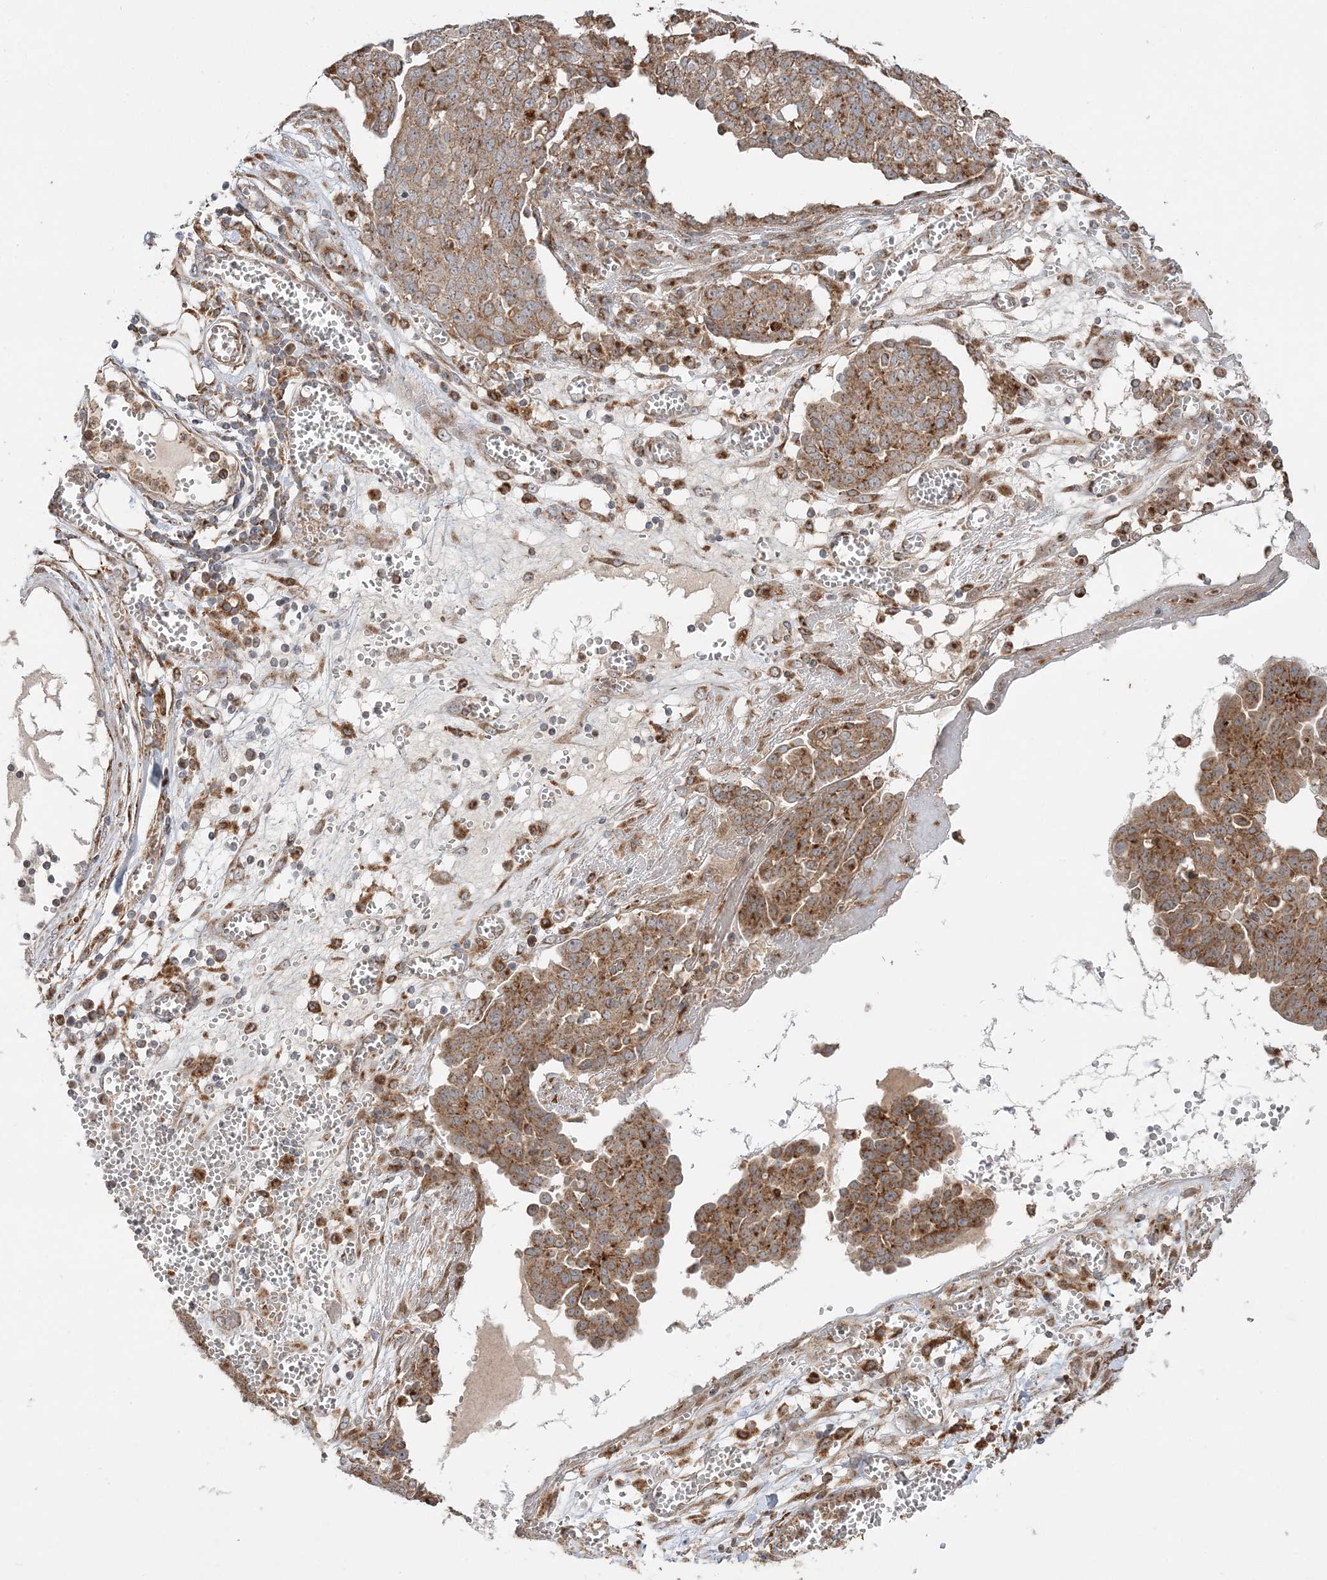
{"staining": {"intensity": "moderate", "quantity": ">75%", "location": "cytoplasmic/membranous"}, "tissue": "ovarian cancer", "cell_type": "Tumor cells", "image_type": "cancer", "snomed": [{"axis": "morphology", "description": "Cystadenocarcinoma, serous, NOS"}, {"axis": "topography", "description": "Soft tissue"}, {"axis": "topography", "description": "Ovary"}], "caption": "Protein analysis of serous cystadenocarcinoma (ovarian) tissue exhibits moderate cytoplasmic/membranous positivity in about >75% of tumor cells.", "gene": "ABCC3", "patient": {"sex": "female", "age": 57}}